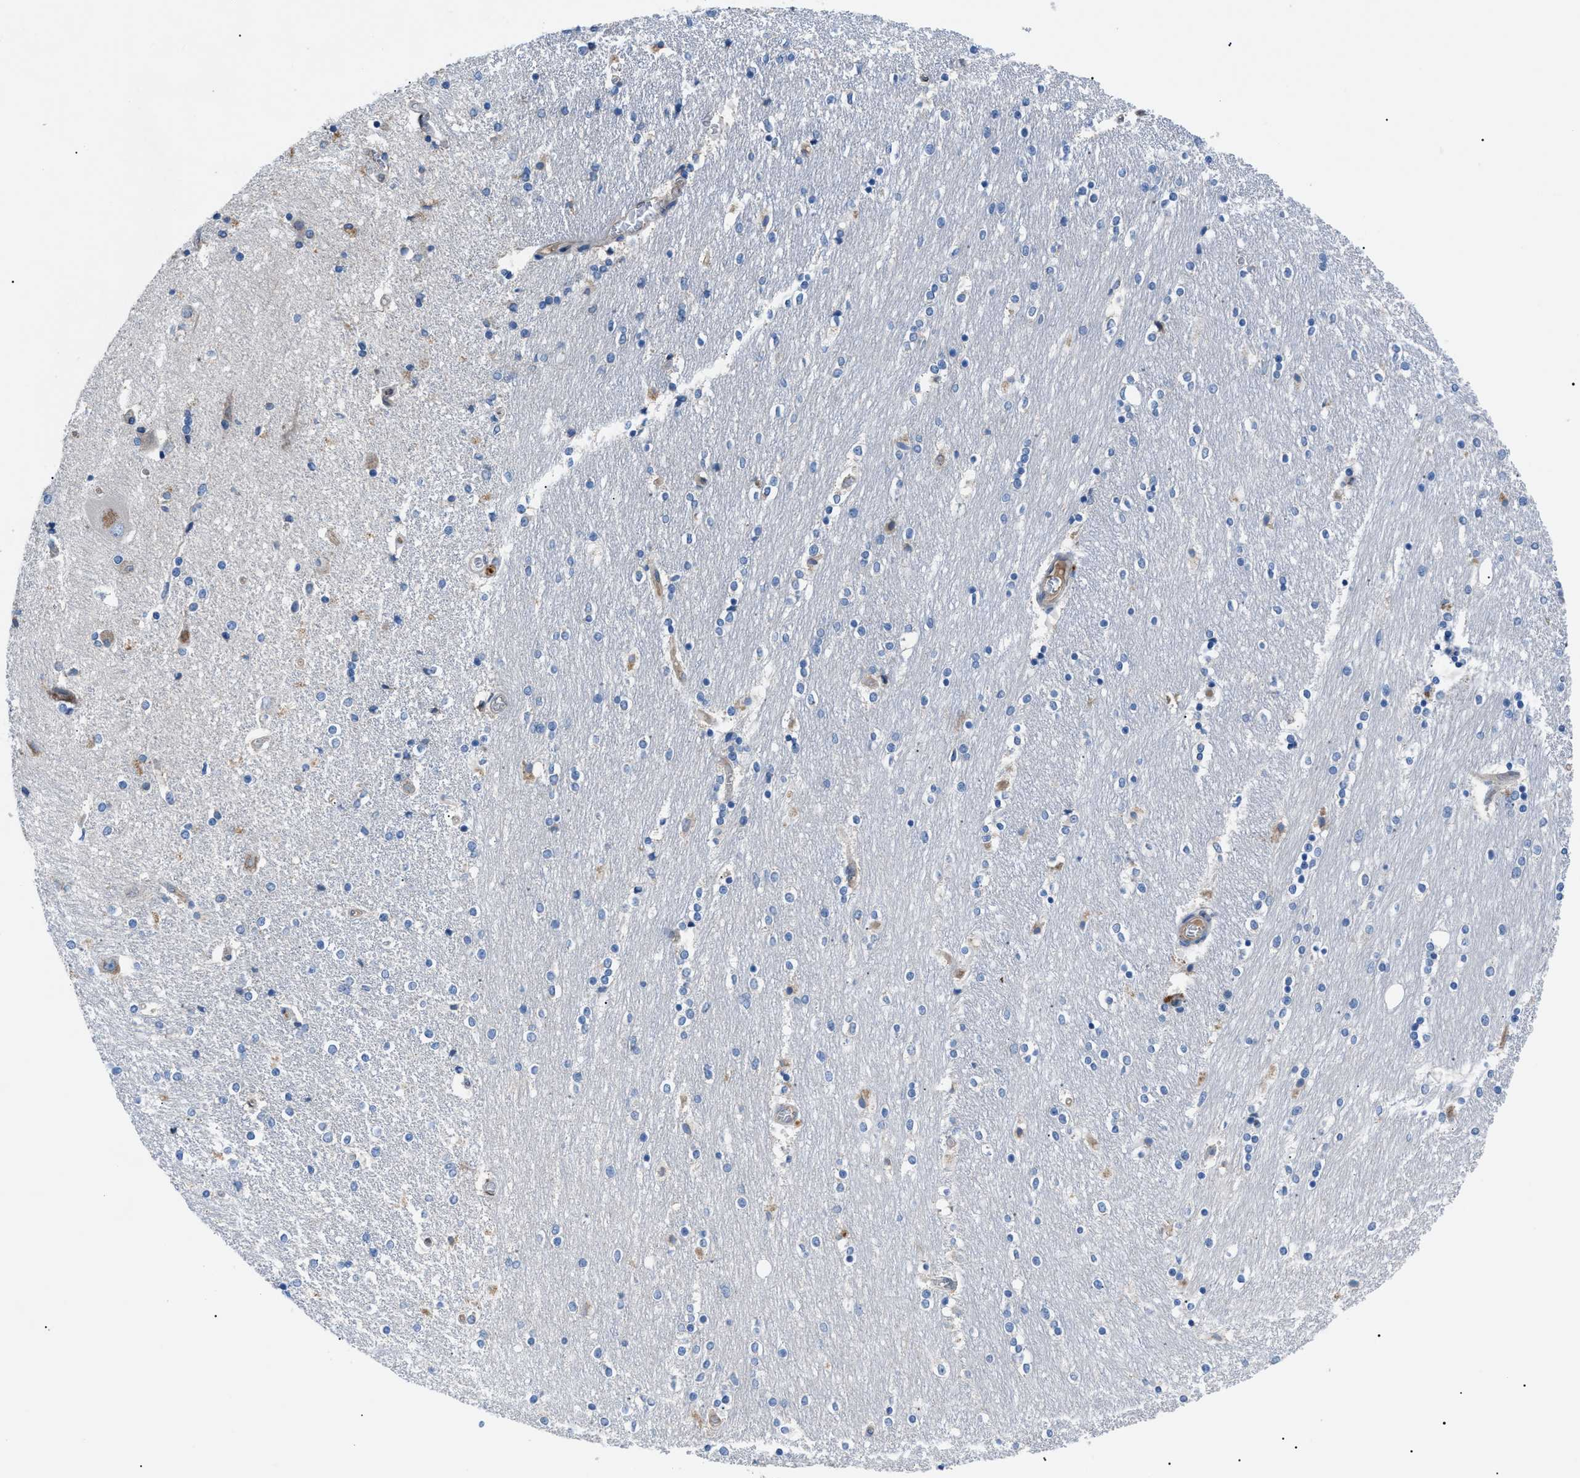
{"staining": {"intensity": "negative", "quantity": "none", "location": "none"}, "tissue": "caudate", "cell_type": "Glial cells", "image_type": "normal", "snomed": [{"axis": "morphology", "description": "Normal tissue, NOS"}, {"axis": "topography", "description": "Lateral ventricle wall"}], "caption": "Immunohistochemistry of unremarkable human caudate shows no expression in glial cells.", "gene": "ZDHHC24", "patient": {"sex": "female", "age": 54}}